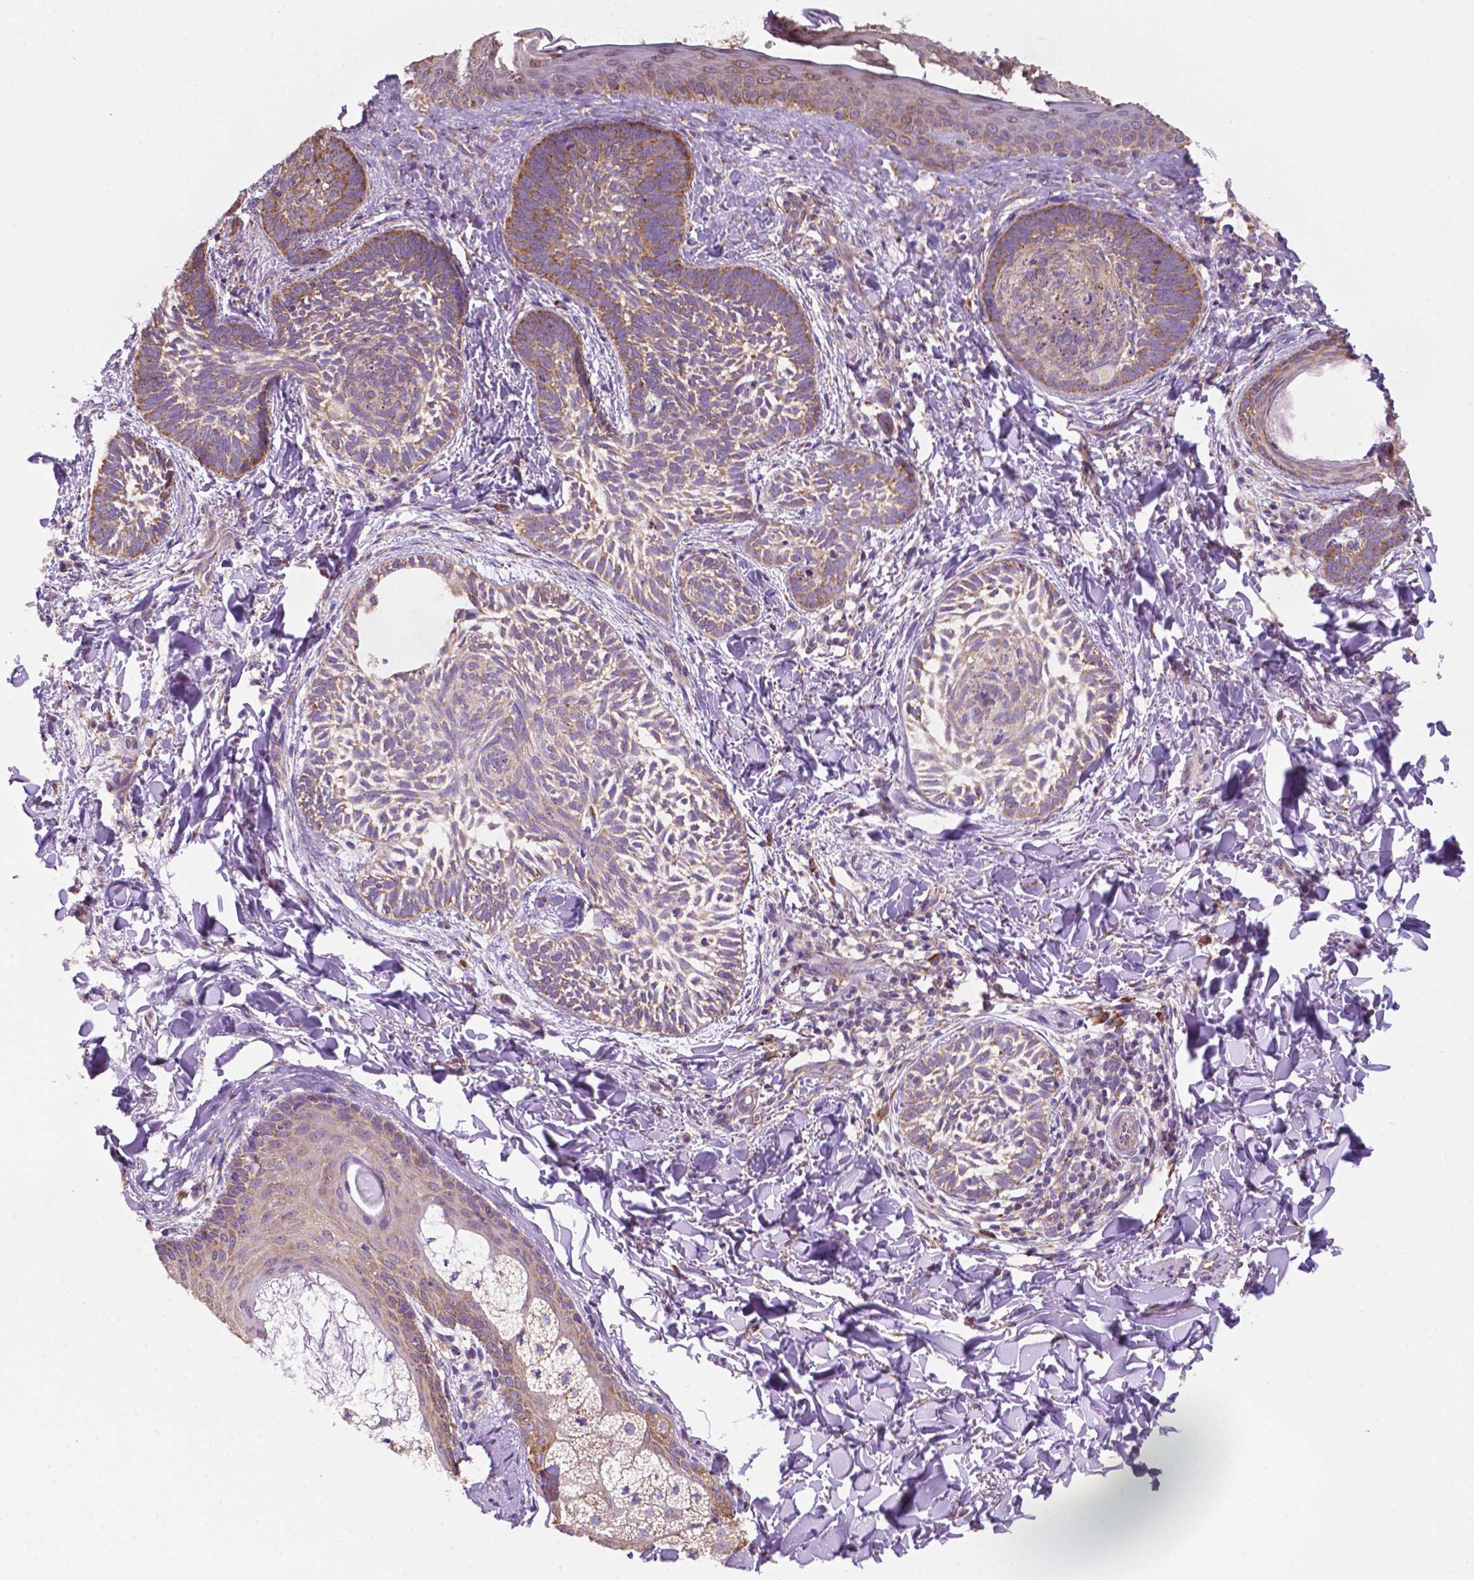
{"staining": {"intensity": "weak", "quantity": "25%-75%", "location": "cytoplasmic/membranous"}, "tissue": "skin cancer", "cell_type": "Tumor cells", "image_type": "cancer", "snomed": [{"axis": "morphology", "description": "Normal tissue, NOS"}, {"axis": "morphology", "description": "Basal cell carcinoma"}, {"axis": "topography", "description": "Skin"}], "caption": "A brown stain highlights weak cytoplasmic/membranous expression of a protein in skin cancer (basal cell carcinoma) tumor cells.", "gene": "RPL29", "patient": {"sex": "male", "age": 46}}